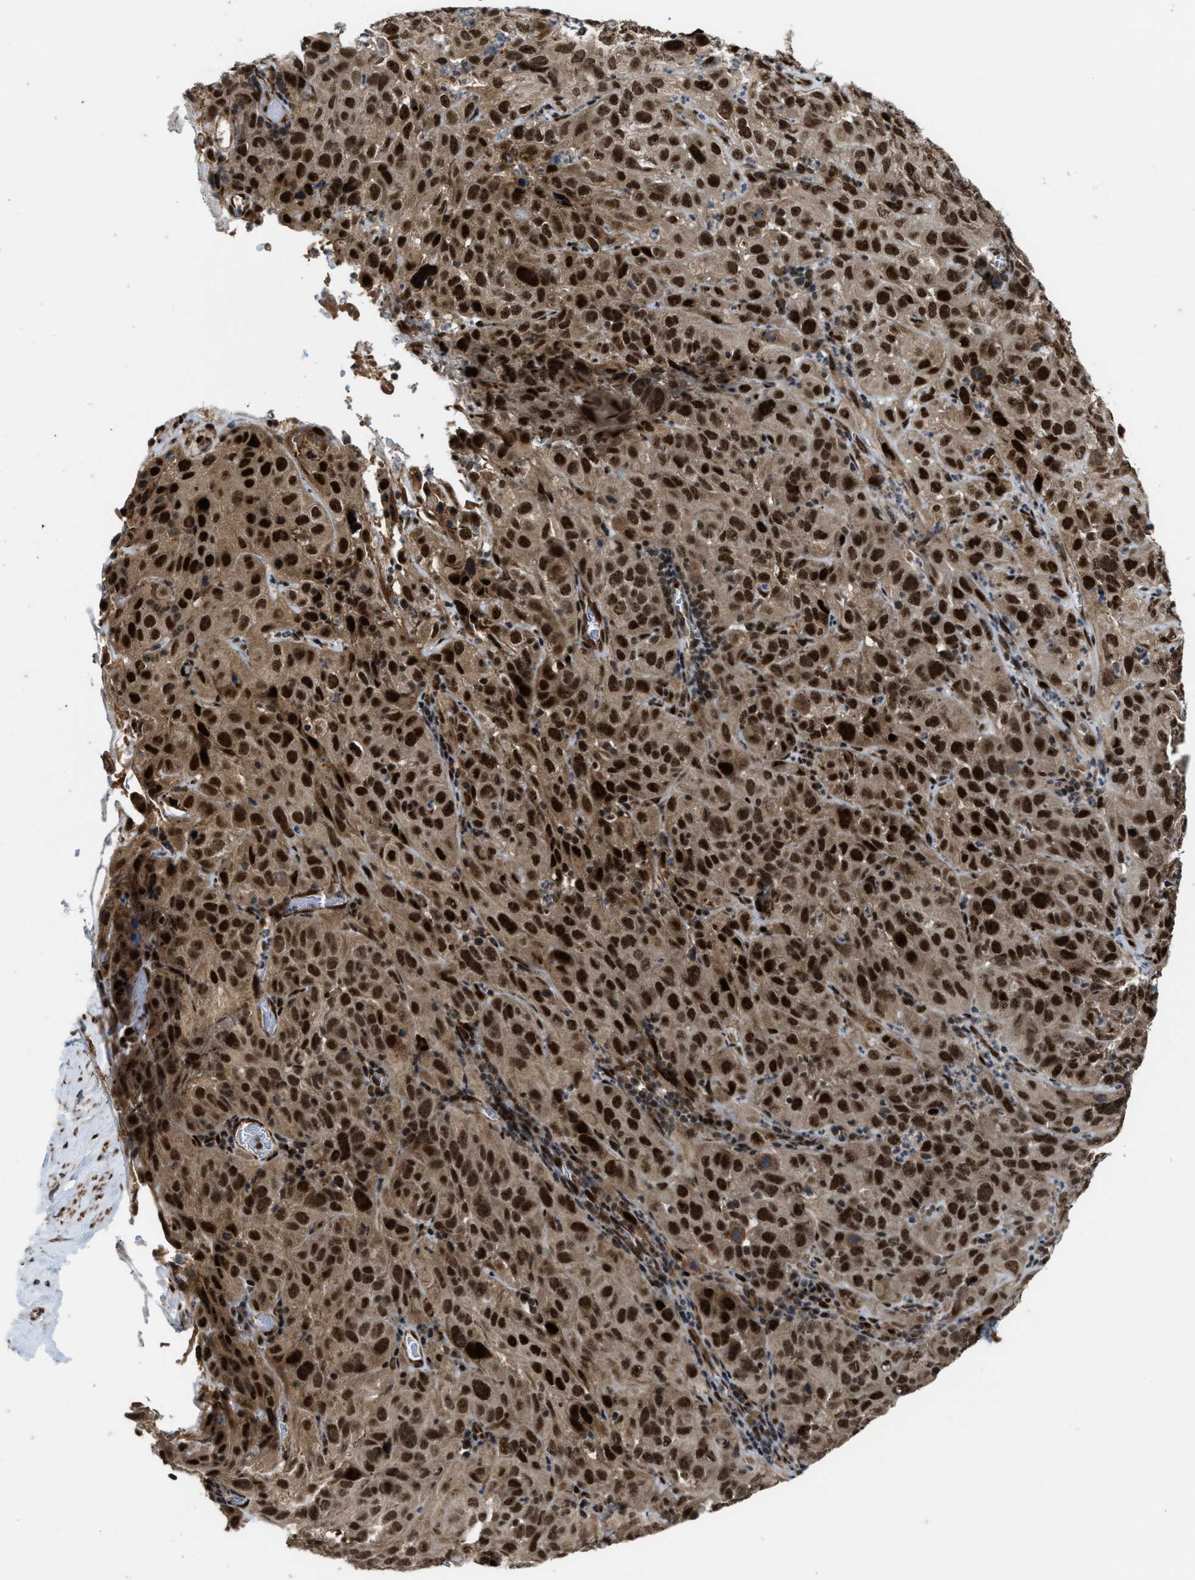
{"staining": {"intensity": "strong", "quantity": ">75%", "location": "cytoplasmic/membranous,nuclear"}, "tissue": "cervical cancer", "cell_type": "Tumor cells", "image_type": "cancer", "snomed": [{"axis": "morphology", "description": "Squamous cell carcinoma, NOS"}, {"axis": "topography", "description": "Cervix"}], "caption": "Tumor cells display high levels of strong cytoplasmic/membranous and nuclear expression in approximately >75% of cells in cervical squamous cell carcinoma.", "gene": "ZNF250", "patient": {"sex": "female", "age": 32}}